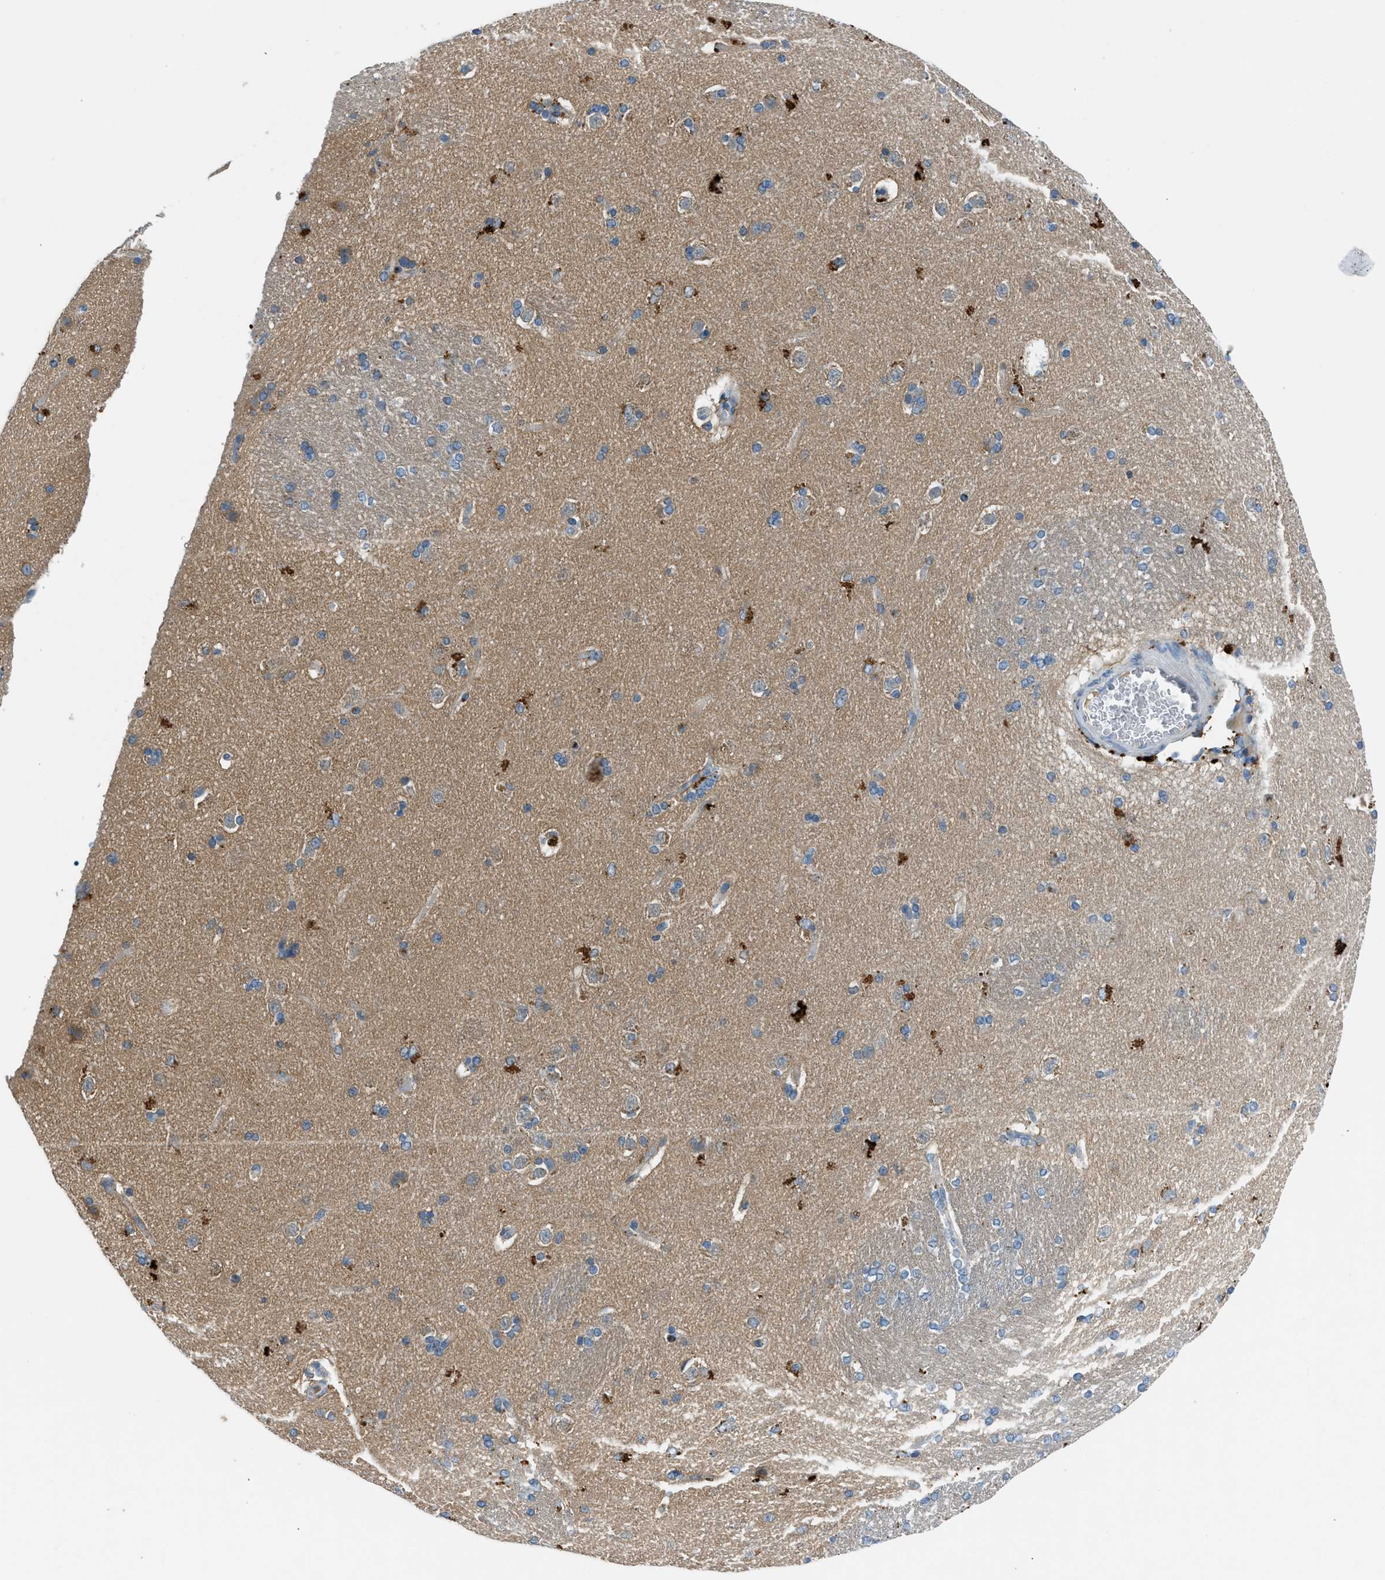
{"staining": {"intensity": "strong", "quantity": "<25%", "location": "cytoplasmic/membranous"}, "tissue": "caudate", "cell_type": "Glial cells", "image_type": "normal", "snomed": [{"axis": "morphology", "description": "Normal tissue, NOS"}, {"axis": "topography", "description": "Lateral ventricle wall"}], "caption": "The image reveals a brown stain indicating the presence of a protein in the cytoplasmic/membranous of glial cells in caudate.", "gene": "BMP1", "patient": {"sex": "female", "age": 19}}